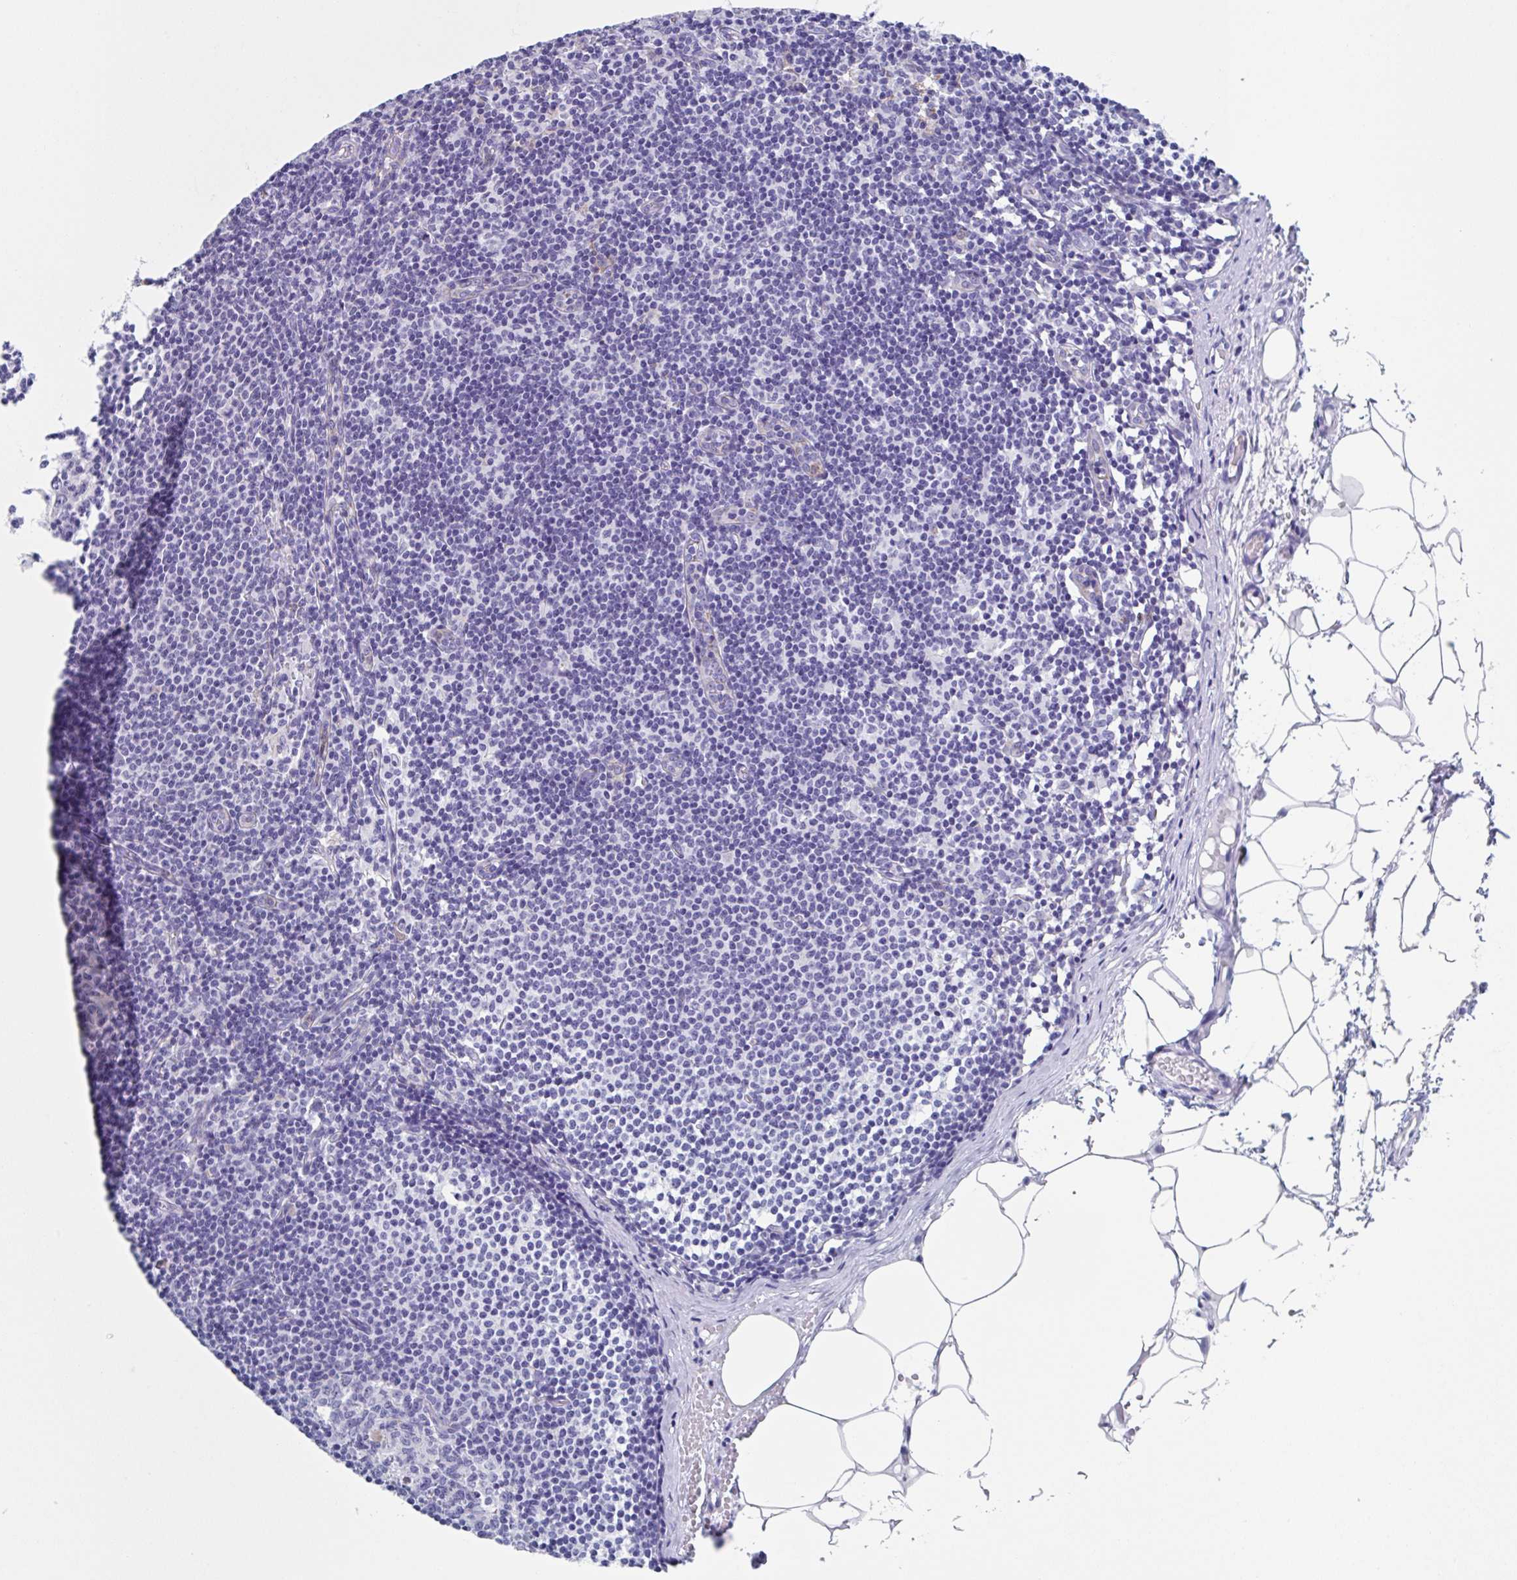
{"staining": {"intensity": "negative", "quantity": "none", "location": "none"}, "tissue": "lymph node", "cell_type": "Germinal center cells", "image_type": "normal", "snomed": [{"axis": "morphology", "description": "Normal tissue, NOS"}, {"axis": "topography", "description": "Lymph node"}], "caption": "Immunohistochemistry image of unremarkable lymph node: human lymph node stained with DAB shows no significant protein expression in germinal center cells.", "gene": "FCGR3A", "patient": {"sex": "male", "age": 49}}